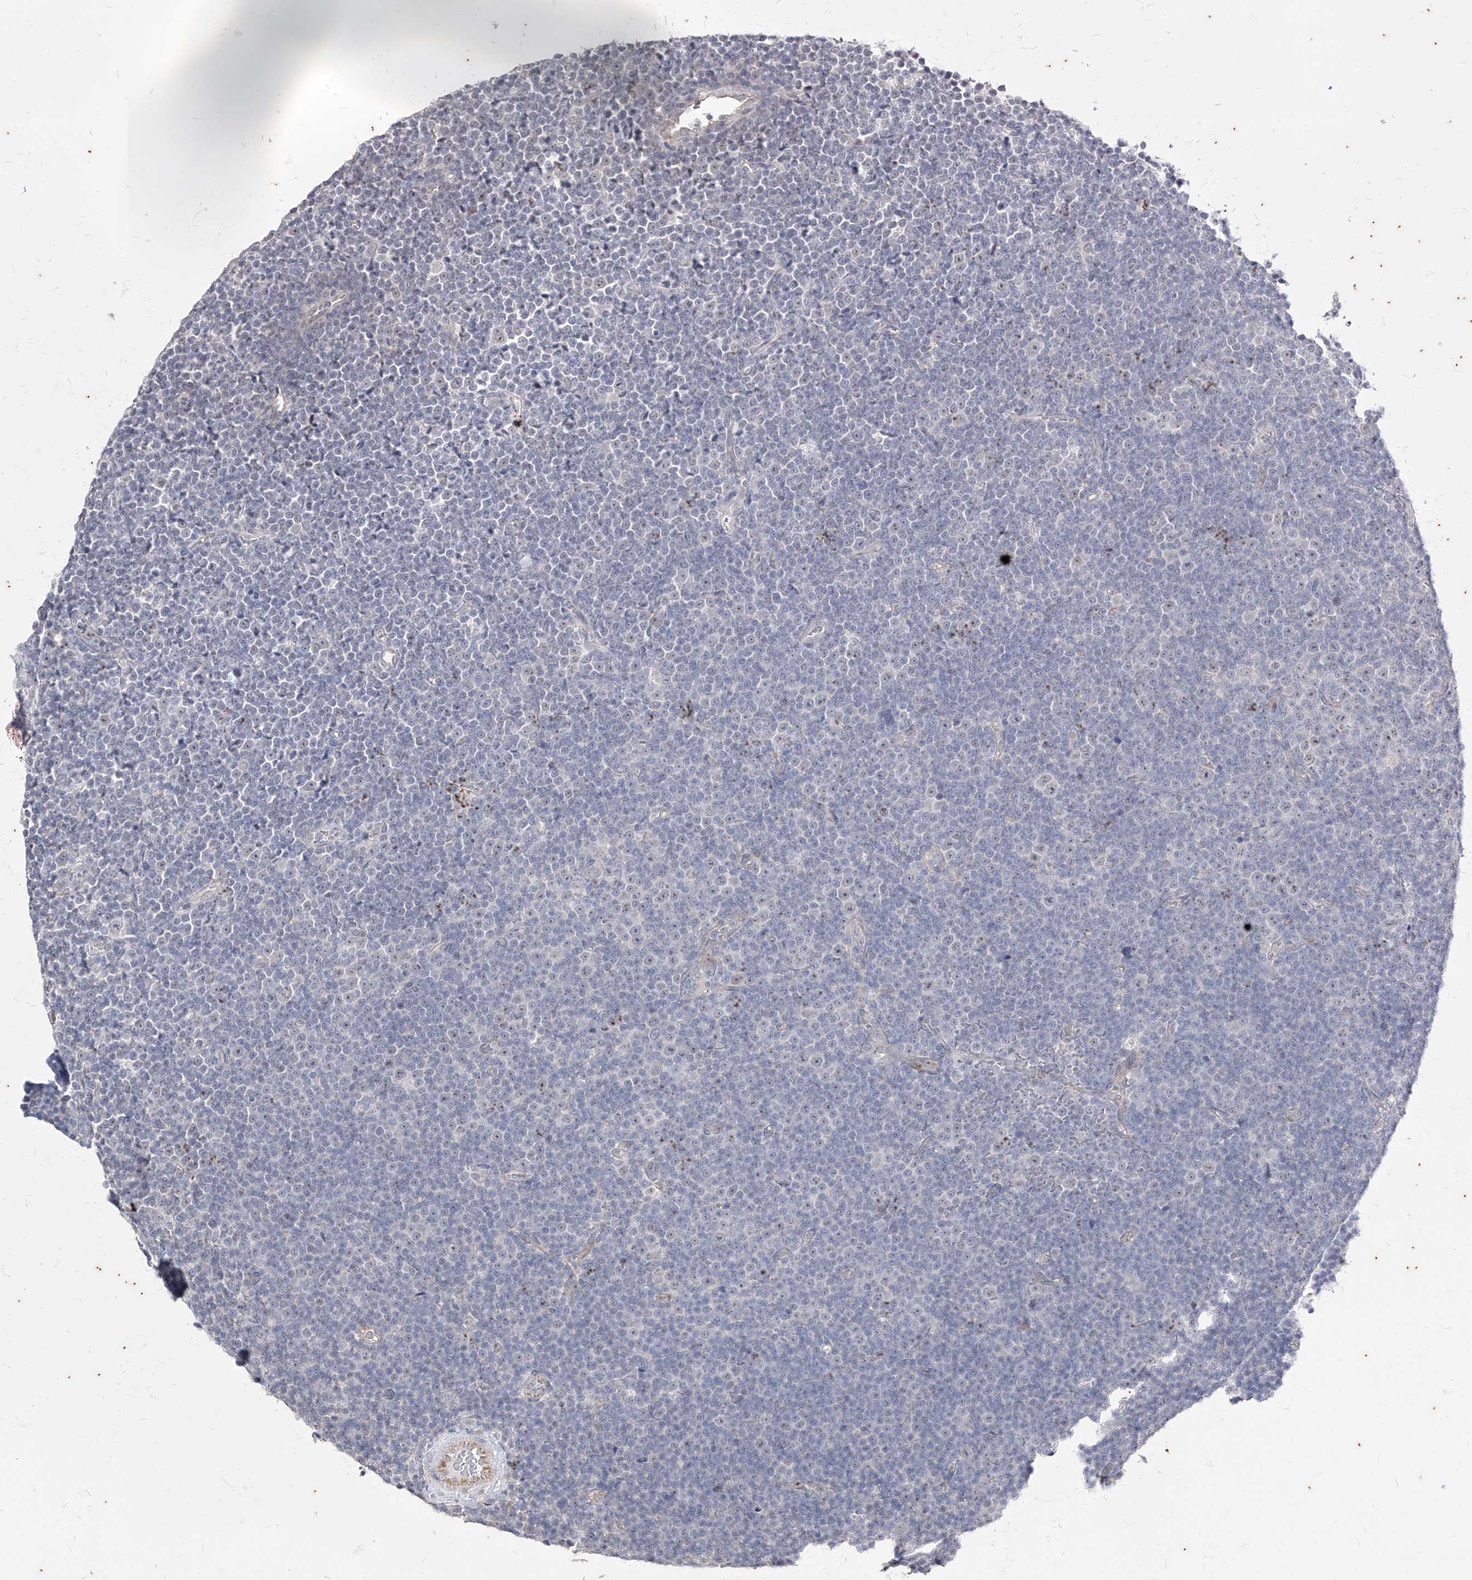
{"staining": {"intensity": "negative", "quantity": "none", "location": "none"}, "tissue": "lymphoma", "cell_type": "Tumor cells", "image_type": "cancer", "snomed": [{"axis": "morphology", "description": "Malignant lymphoma, non-Hodgkin's type, Low grade"}, {"axis": "topography", "description": "Lymph node"}], "caption": "Tumor cells are negative for brown protein staining in lymphoma.", "gene": "PHF20L1", "patient": {"sex": "female", "age": 67}}